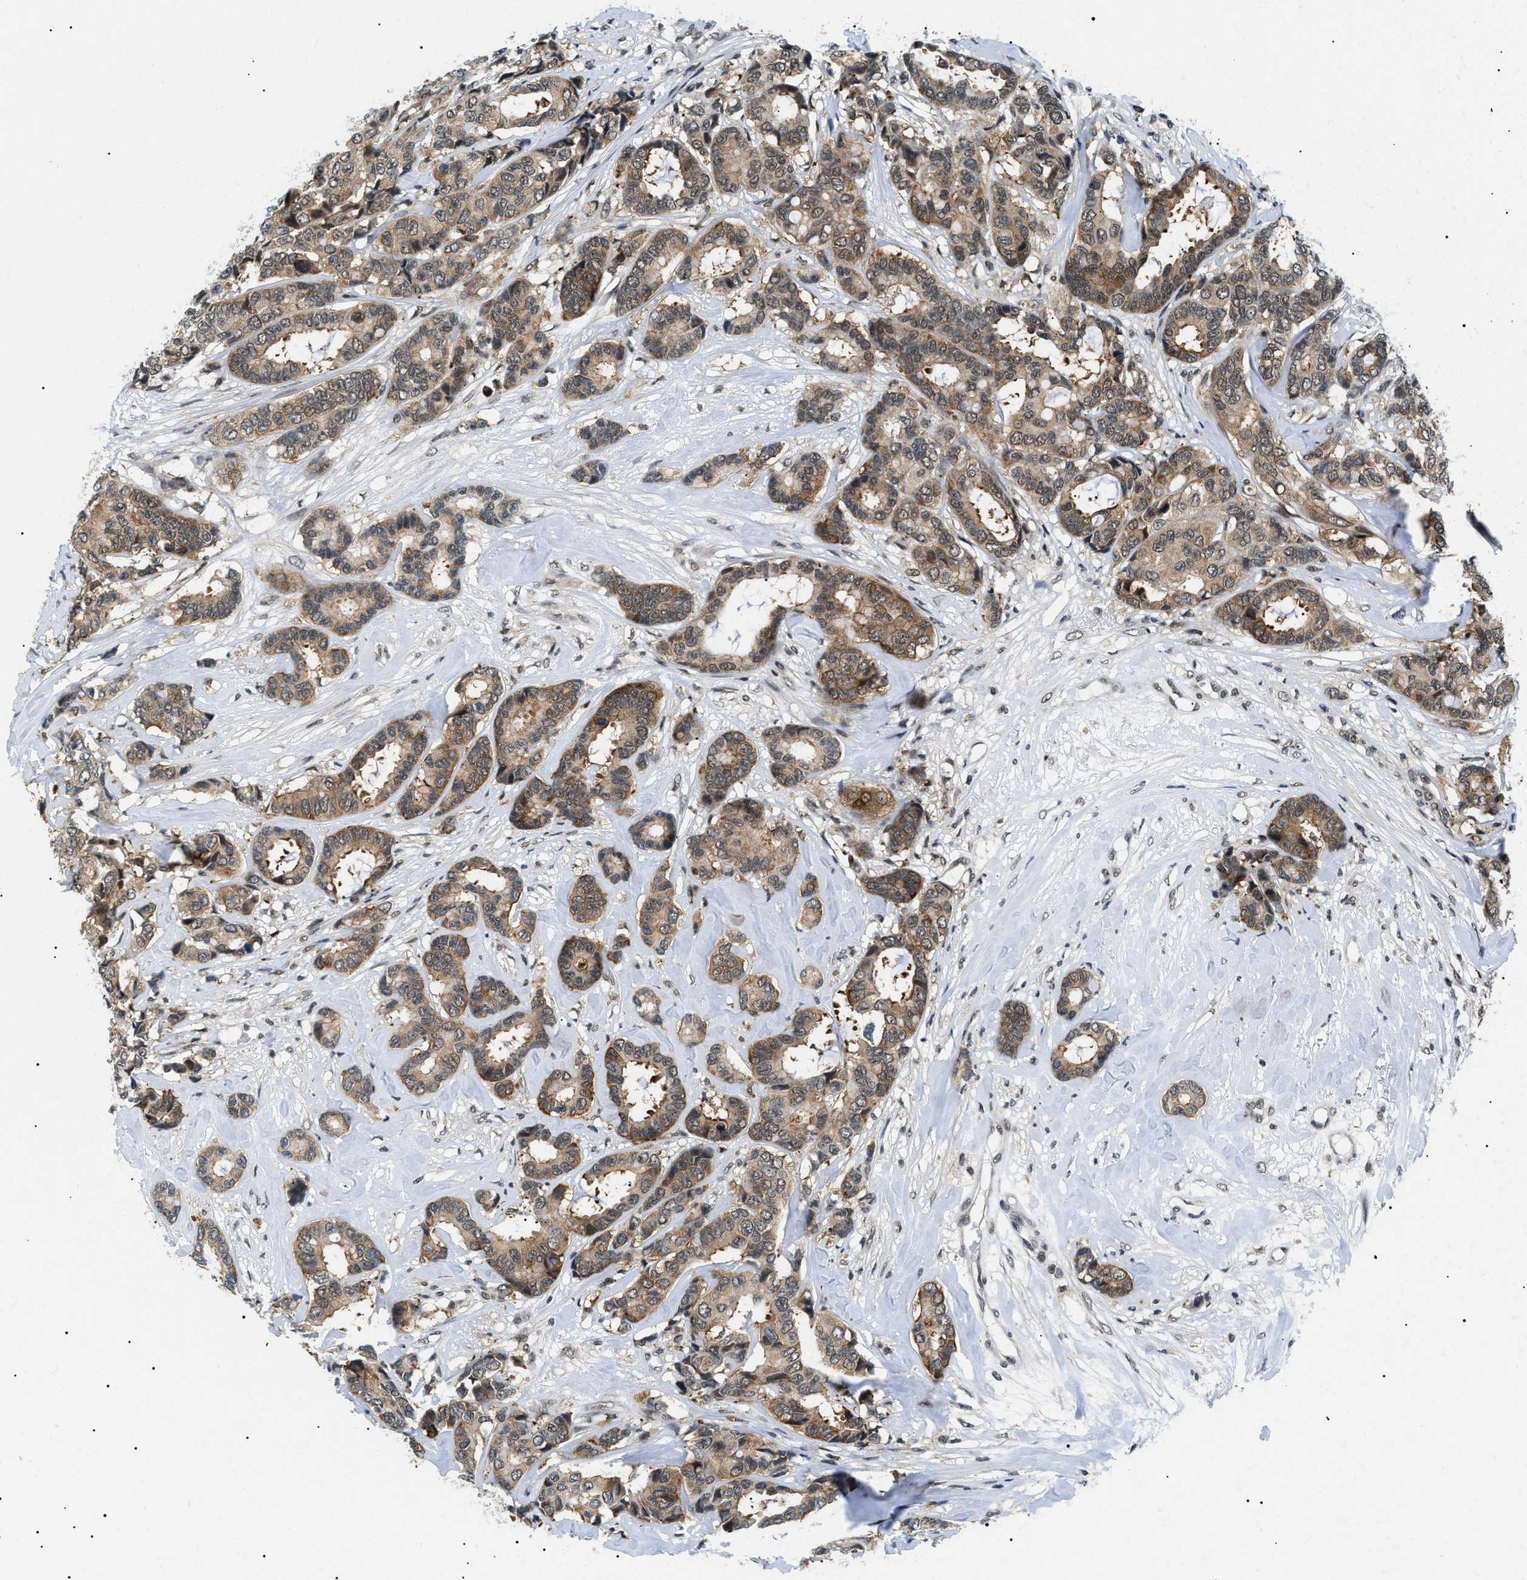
{"staining": {"intensity": "moderate", "quantity": ">75%", "location": "cytoplasmic/membranous"}, "tissue": "breast cancer", "cell_type": "Tumor cells", "image_type": "cancer", "snomed": [{"axis": "morphology", "description": "Duct carcinoma"}, {"axis": "topography", "description": "Breast"}], "caption": "An immunohistochemistry micrograph of neoplastic tissue is shown. Protein staining in brown highlights moderate cytoplasmic/membranous positivity in intraductal carcinoma (breast) within tumor cells.", "gene": "RBM15", "patient": {"sex": "female", "age": 87}}